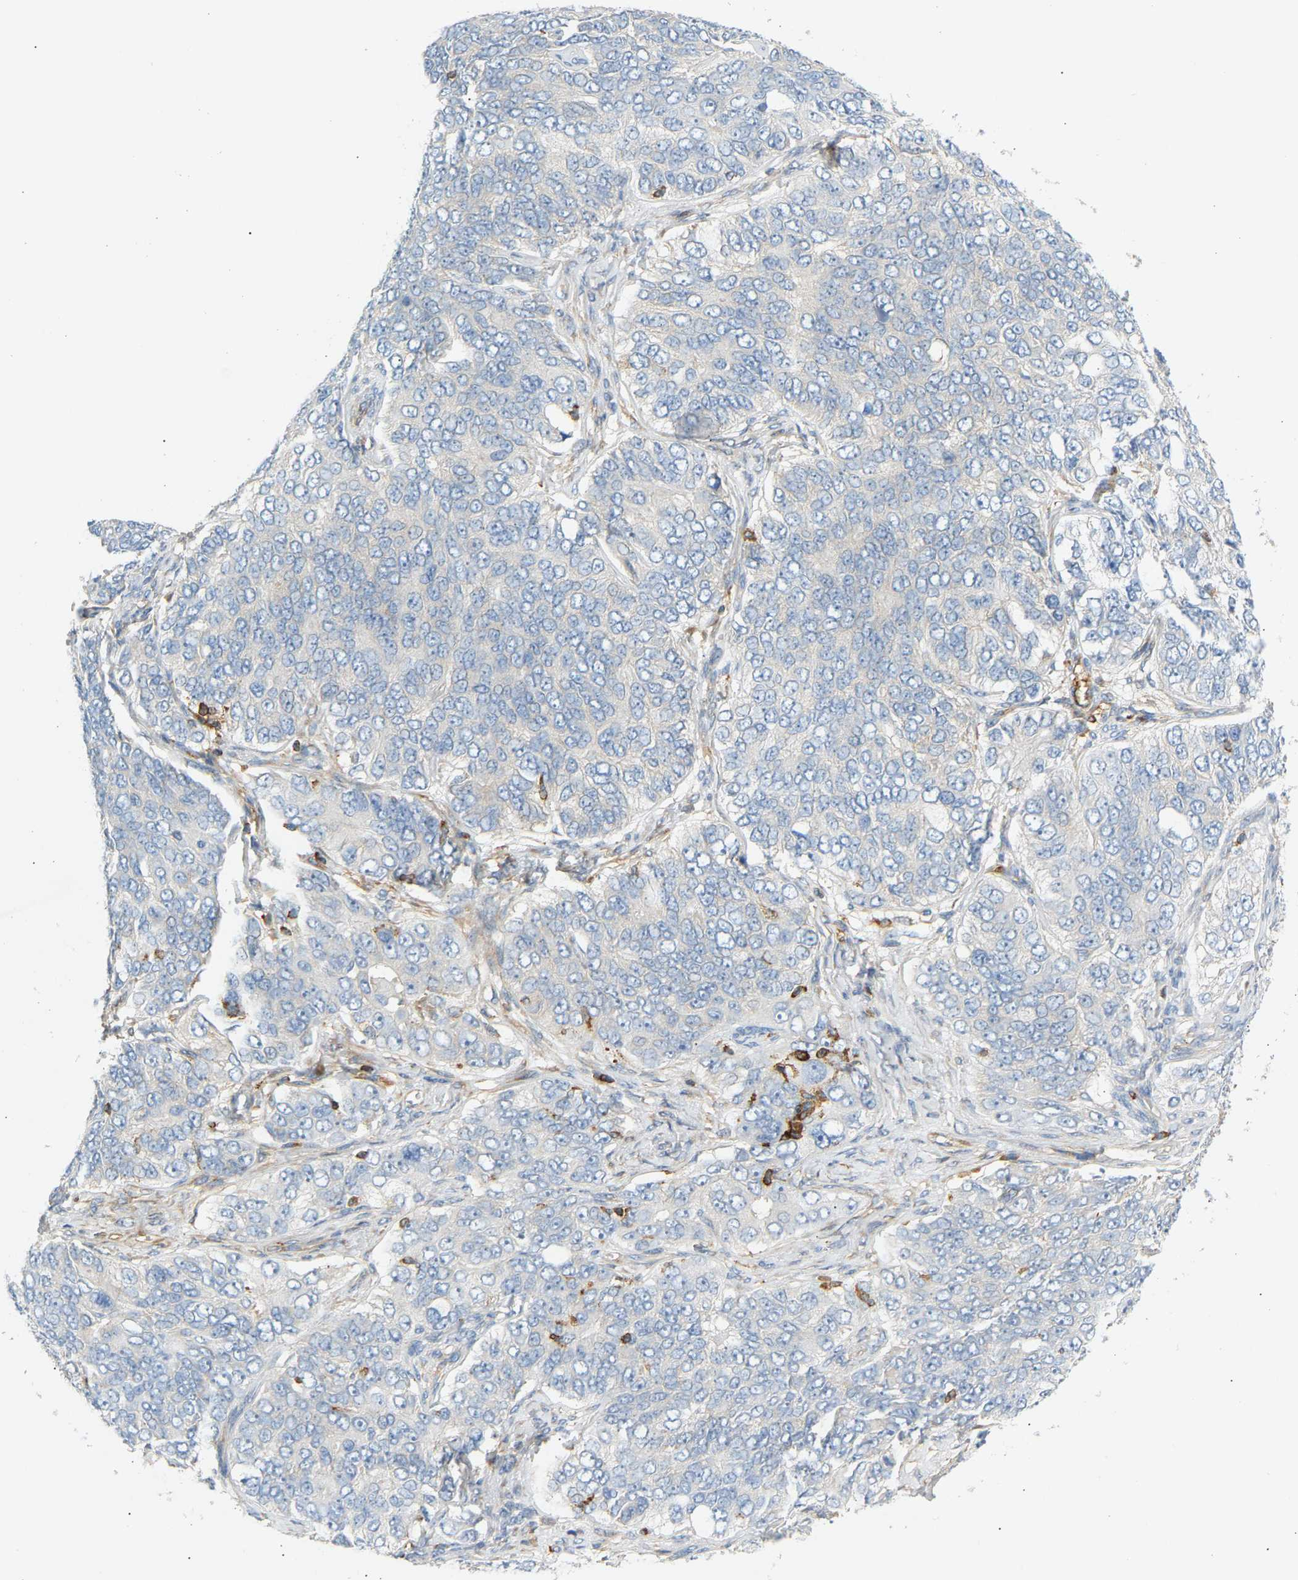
{"staining": {"intensity": "negative", "quantity": "none", "location": "none"}, "tissue": "ovarian cancer", "cell_type": "Tumor cells", "image_type": "cancer", "snomed": [{"axis": "morphology", "description": "Carcinoma, endometroid"}, {"axis": "topography", "description": "Ovary"}], "caption": "There is no significant expression in tumor cells of ovarian cancer.", "gene": "FNBP1", "patient": {"sex": "female", "age": 51}}